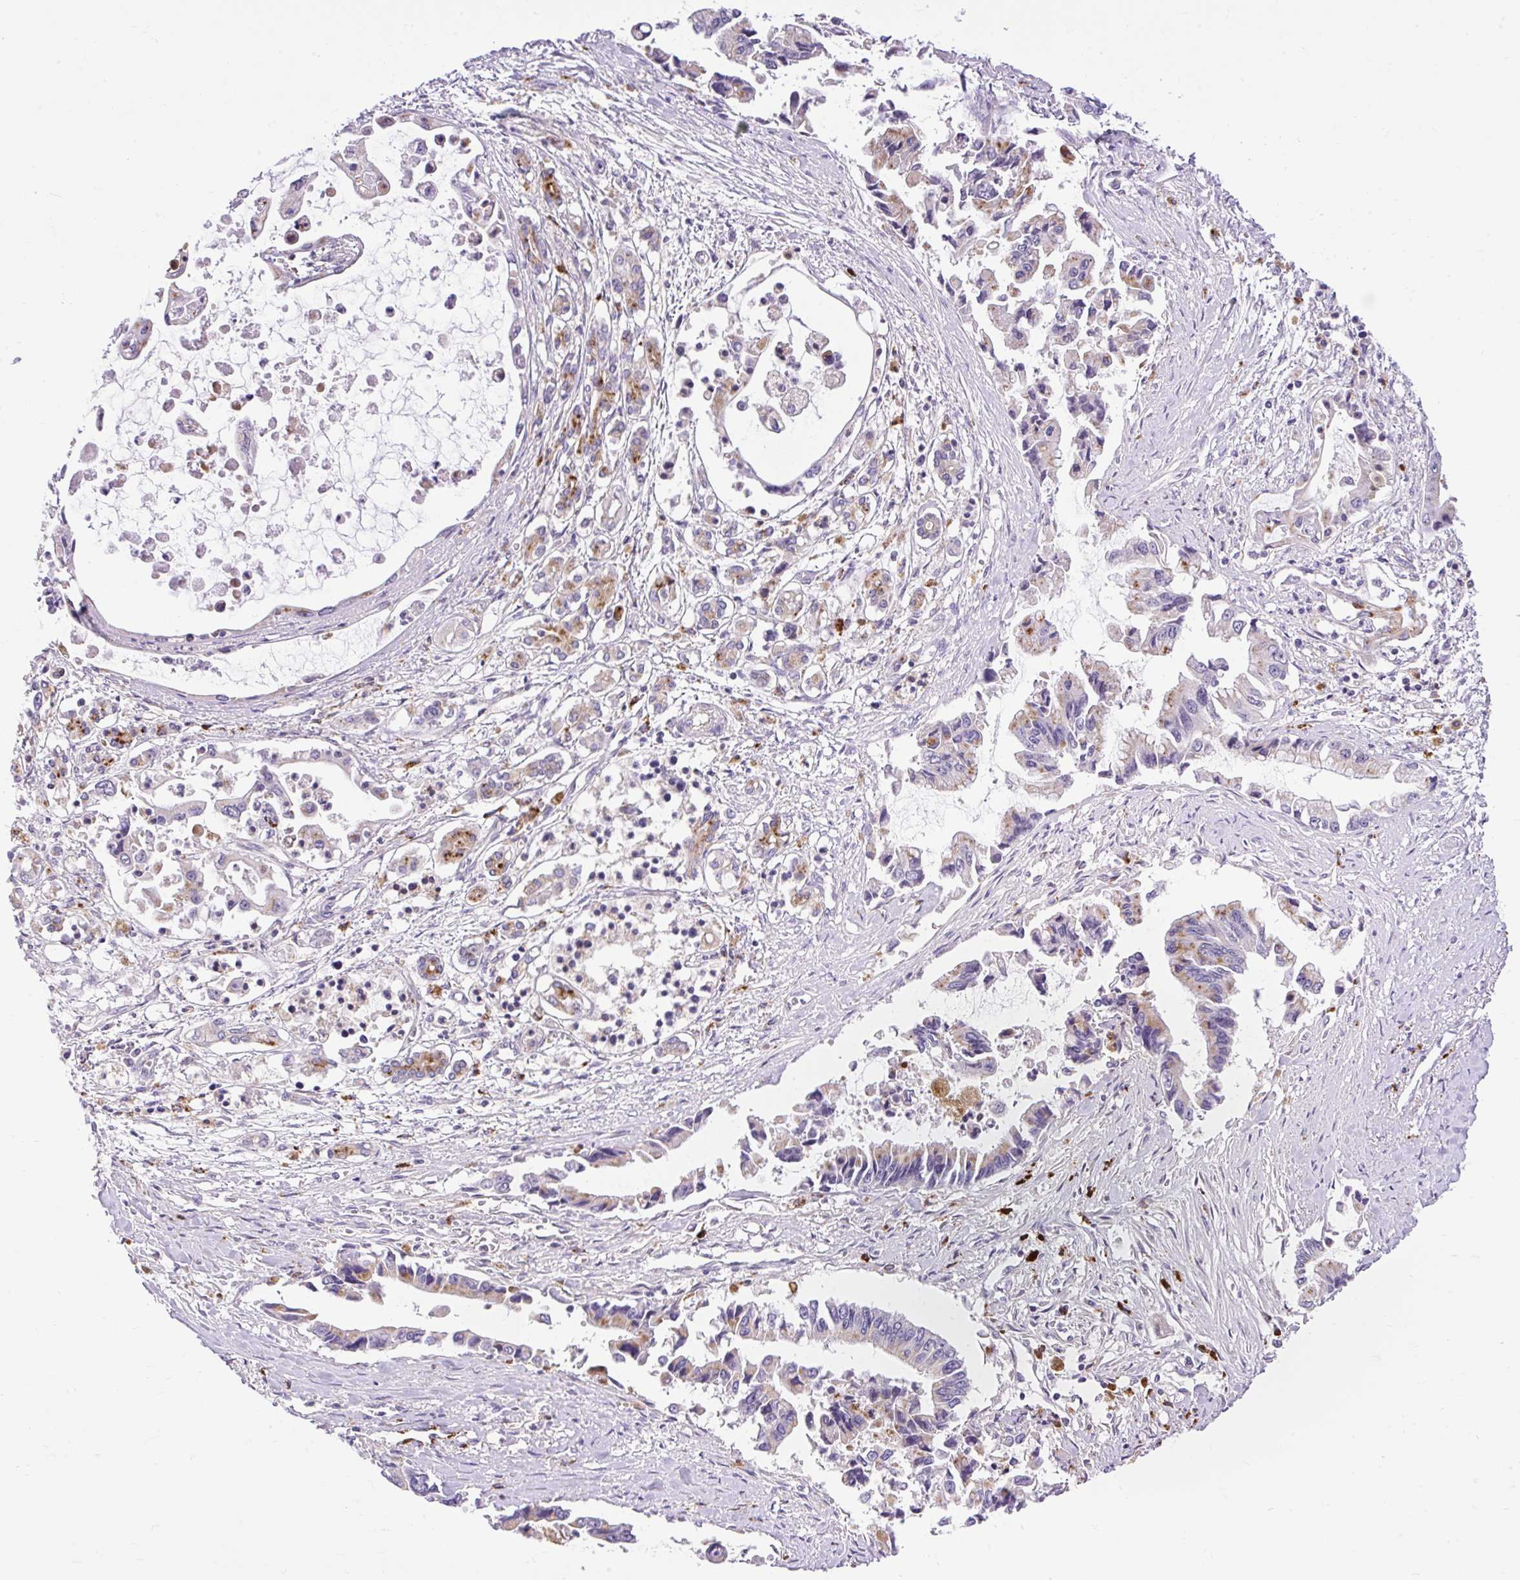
{"staining": {"intensity": "moderate", "quantity": "25%-75%", "location": "cytoplasmic/membranous"}, "tissue": "pancreatic cancer", "cell_type": "Tumor cells", "image_type": "cancer", "snomed": [{"axis": "morphology", "description": "Adenocarcinoma, NOS"}, {"axis": "topography", "description": "Pancreas"}], "caption": "Immunohistochemistry of pancreatic cancer reveals medium levels of moderate cytoplasmic/membranous expression in about 25%-75% of tumor cells.", "gene": "HEXB", "patient": {"sex": "male", "age": 84}}